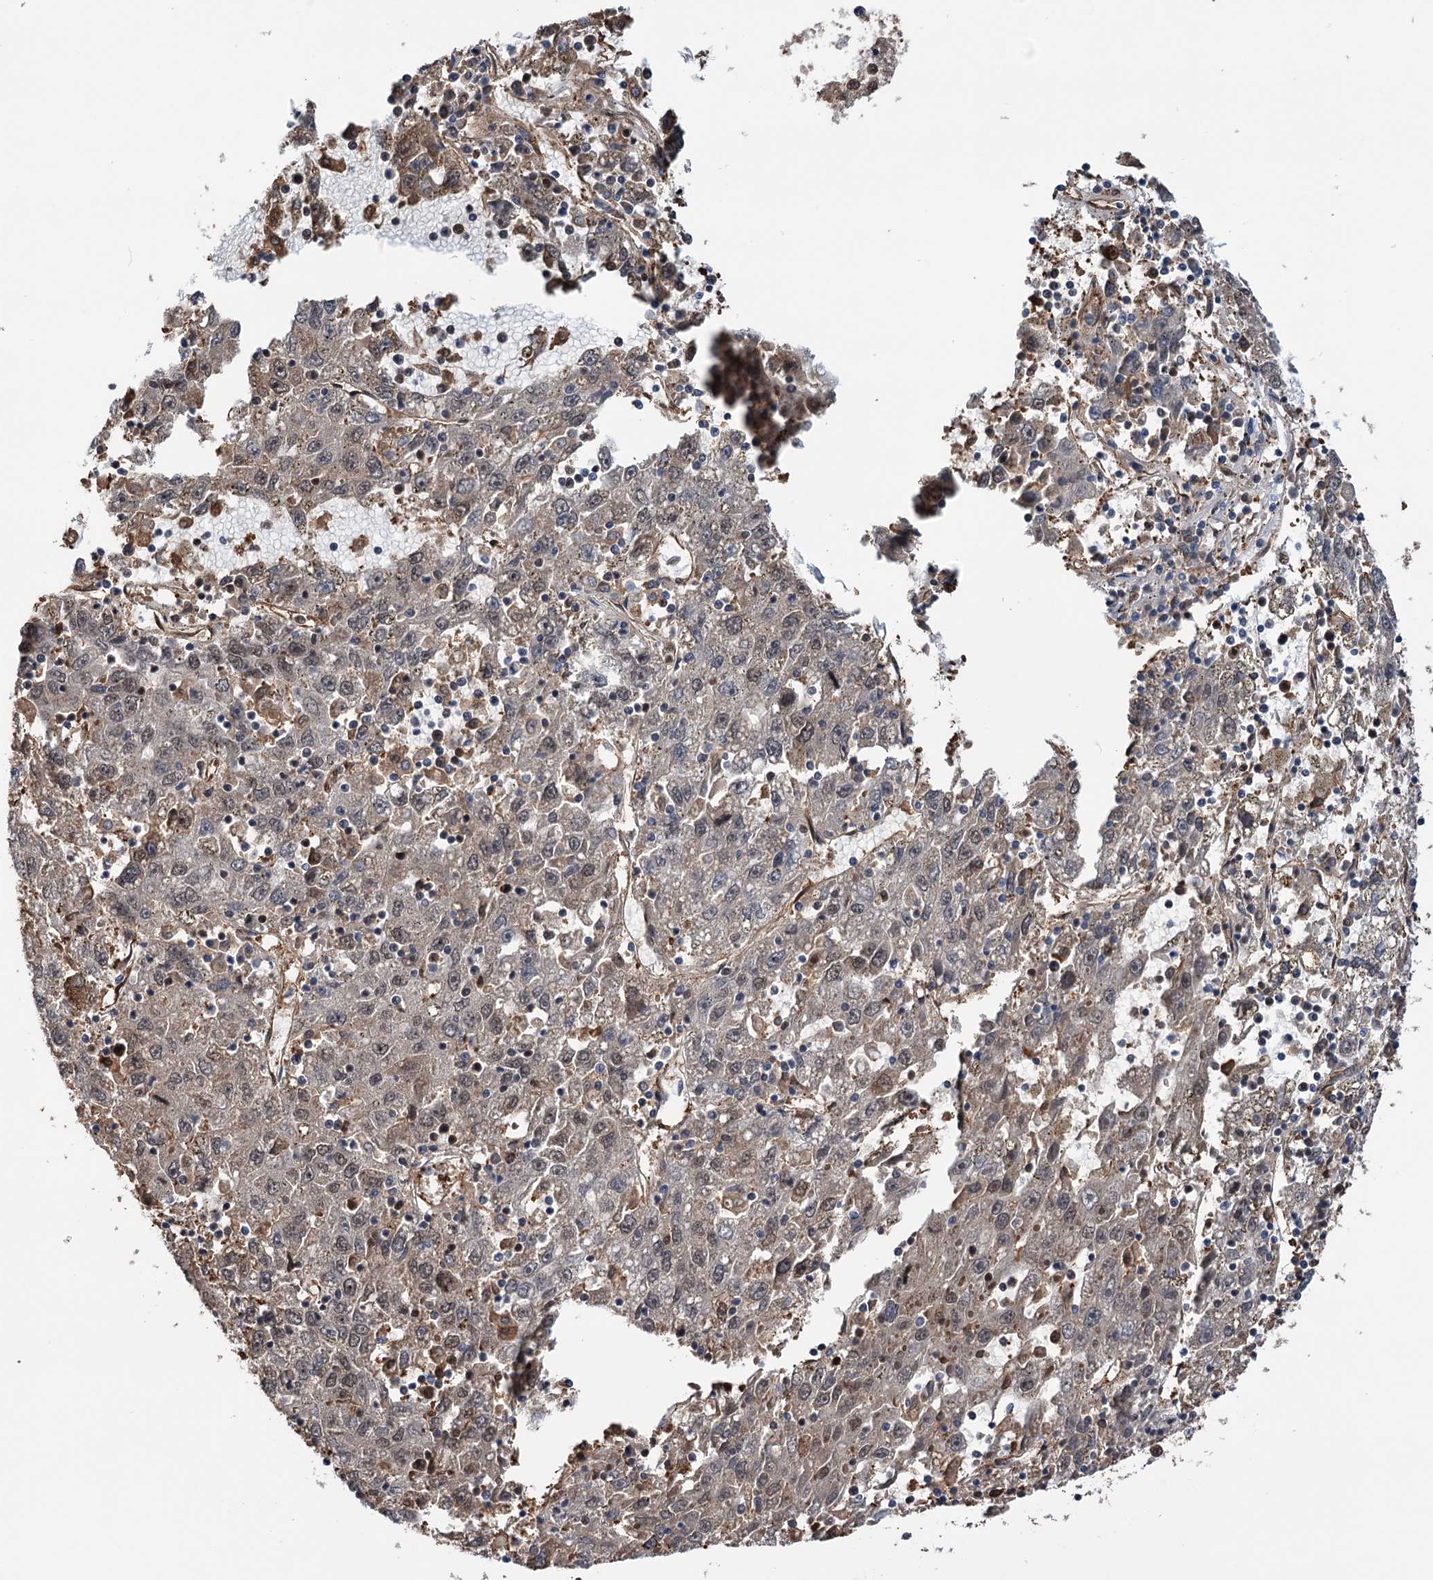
{"staining": {"intensity": "weak", "quantity": "<25%", "location": "nuclear"}, "tissue": "liver cancer", "cell_type": "Tumor cells", "image_type": "cancer", "snomed": [{"axis": "morphology", "description": "Carcinoma, Hepatocellular, NOS"}, {"axis": "topography", "description": "Liver"}], "caption": "Immunohistochemistry histopathology image of neoplastic tissue: human liver hepatocellular carcinoma stained with DAB shows no significant protein staining in tumor cells.", "gene": "NCAPD2", "patient": {"sex": "male", "age": 49}}